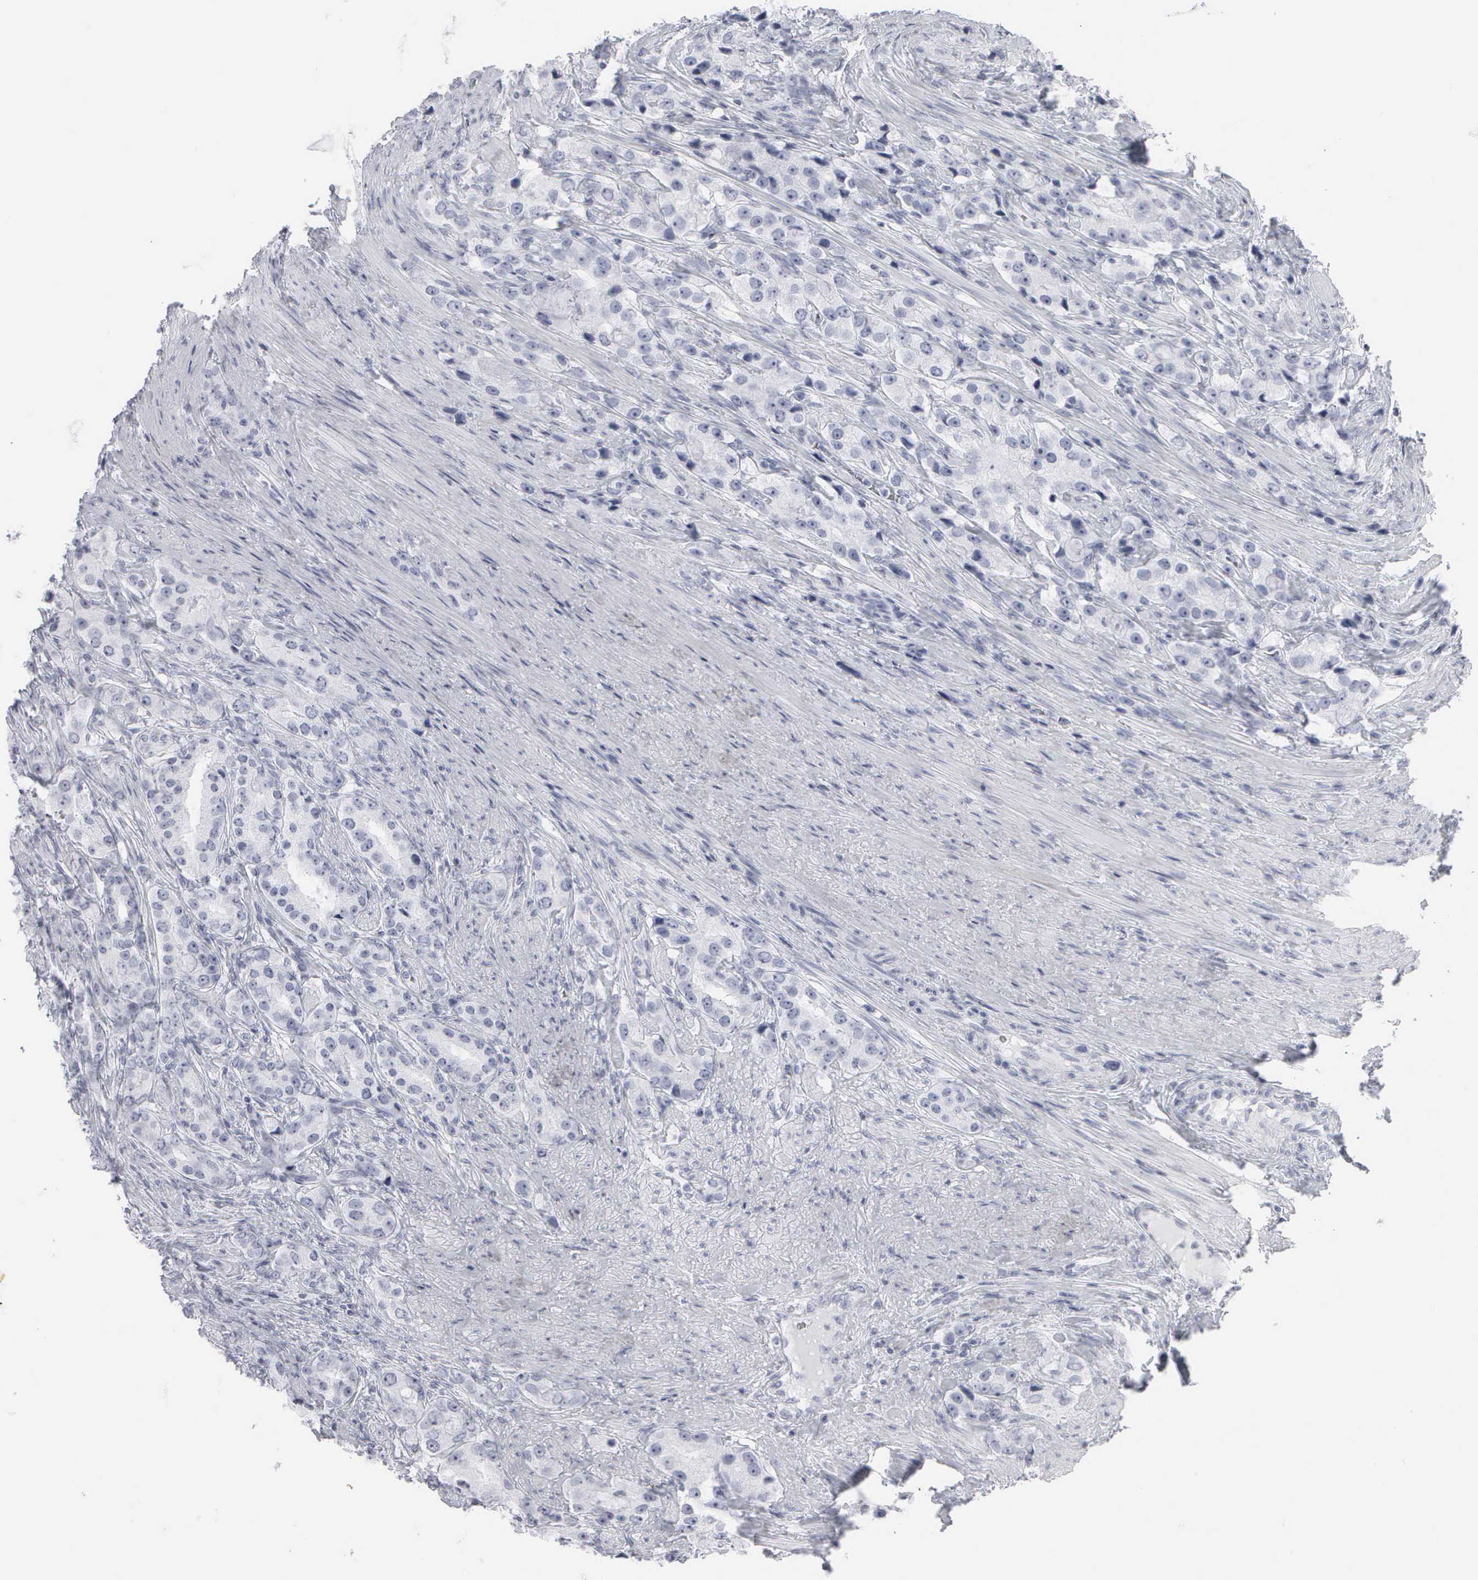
{"staining": {"intensity": "negative", "quantity": "none", "location": "none"}, "tissue": "prostate cancer", "cell_type": "Tumor cells", "image_type": "cancer", "snomed": [{"axis": "morphology", "description": "Adenocarcinoma, Medium grade"}, {"axis": "topography", "description": "Prostate"}], "caption": "DAB (3,3'-diaminobenzidine) immunohistochemical staining of prostate cancer displays no significant expression in tumor cells.", "gene": "KRT14", "patient": {"sex": "male", "age": 72}}